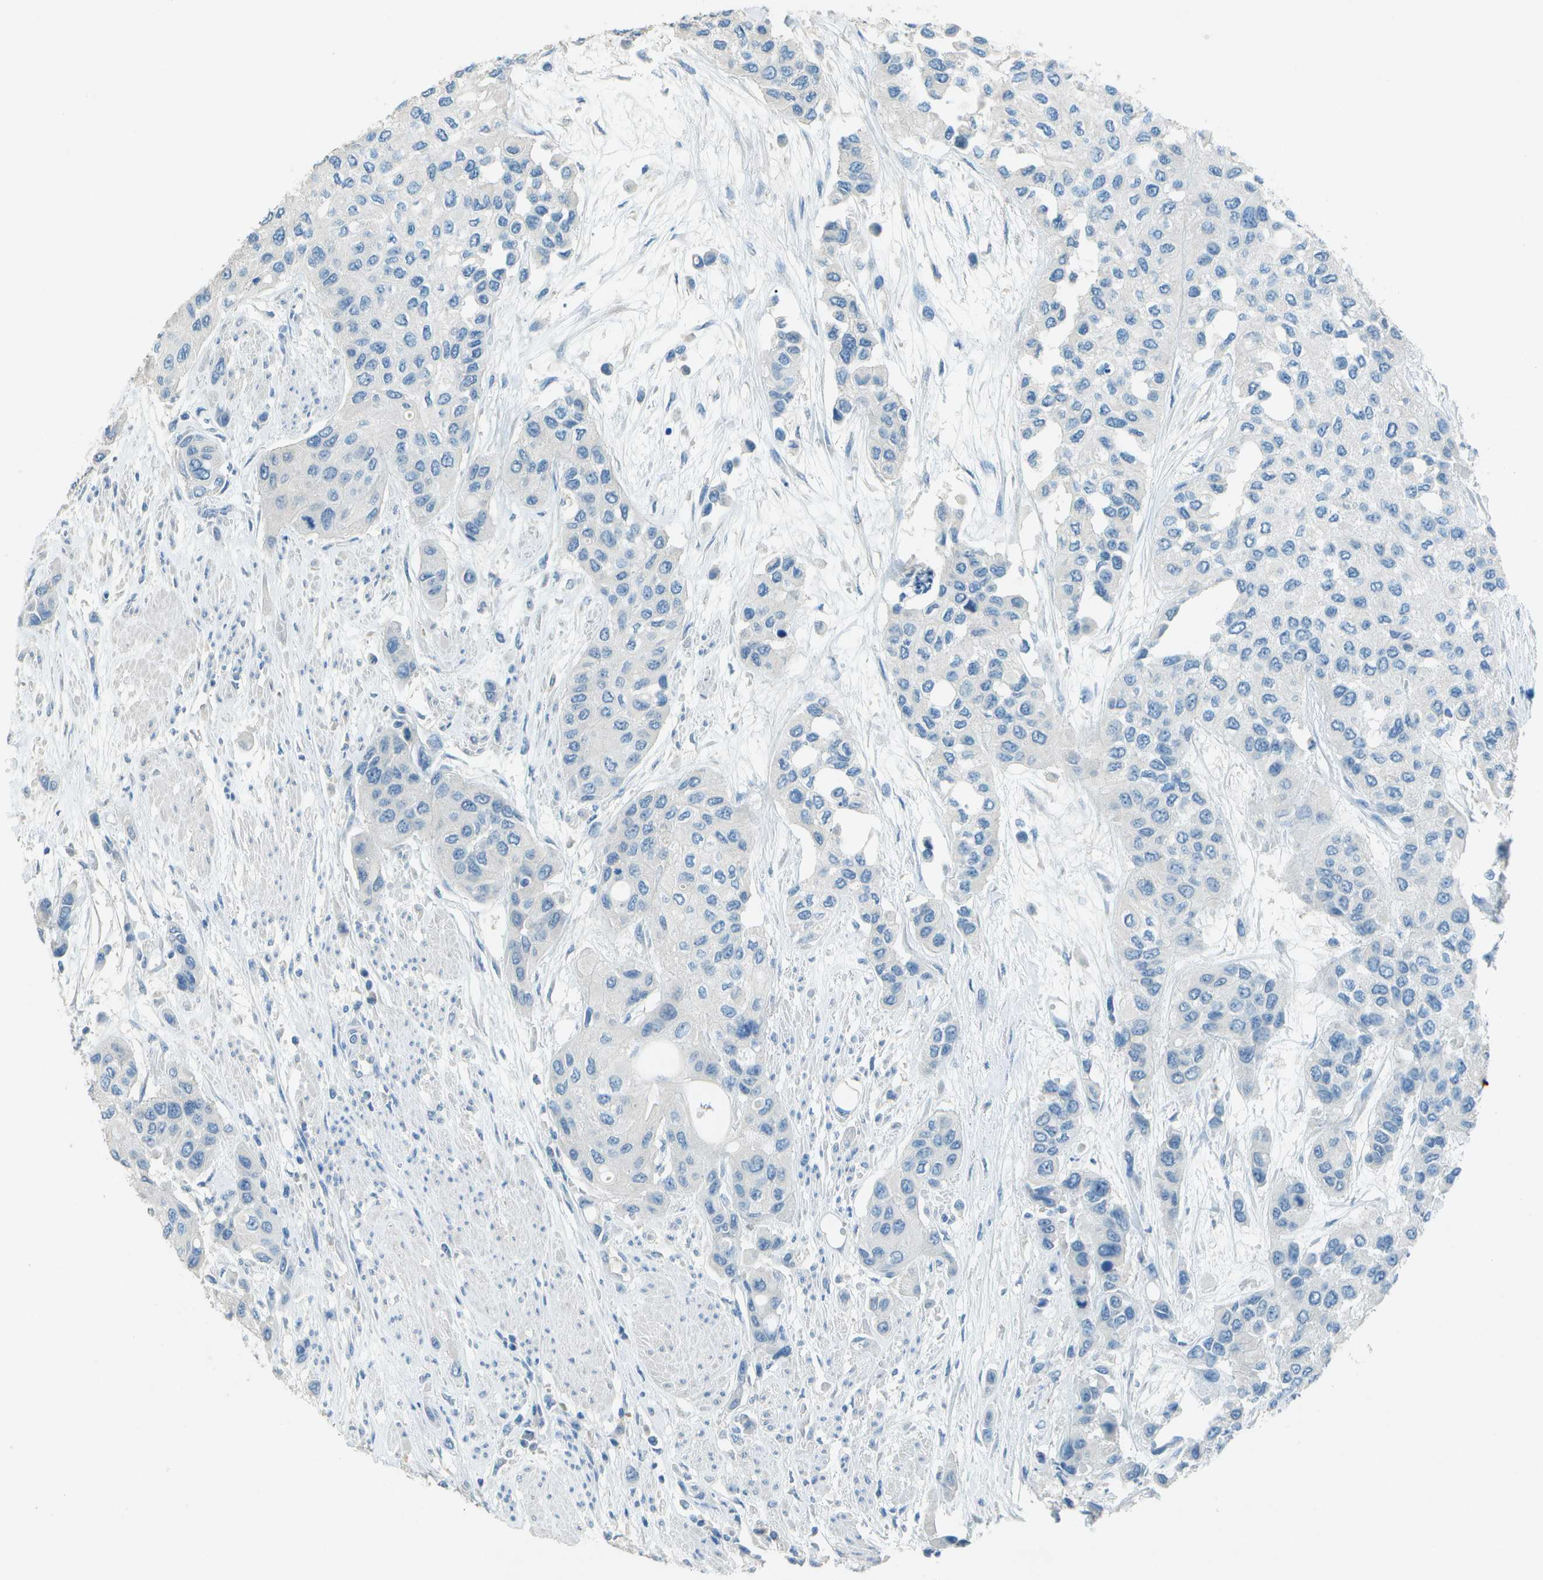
{"staining": {"intensity": "negative", "quantity": "none", "location": "none"}, "tissue": "urothelial cancer", "cell_type": "Tumor cells", "image_type": "cancer", "snomed": [{"axis": "morphology", "description": "Urothelial carcinoma, High grade"}, {"axis": "topography", "description": "Urinary bladder"}], "caption": "A photomicrograph of human high-grade urothelial carcinoma is negative for staining in tumor cells.", "gene": "LGI2", "patient": {"sex": "female", "age": 56}}